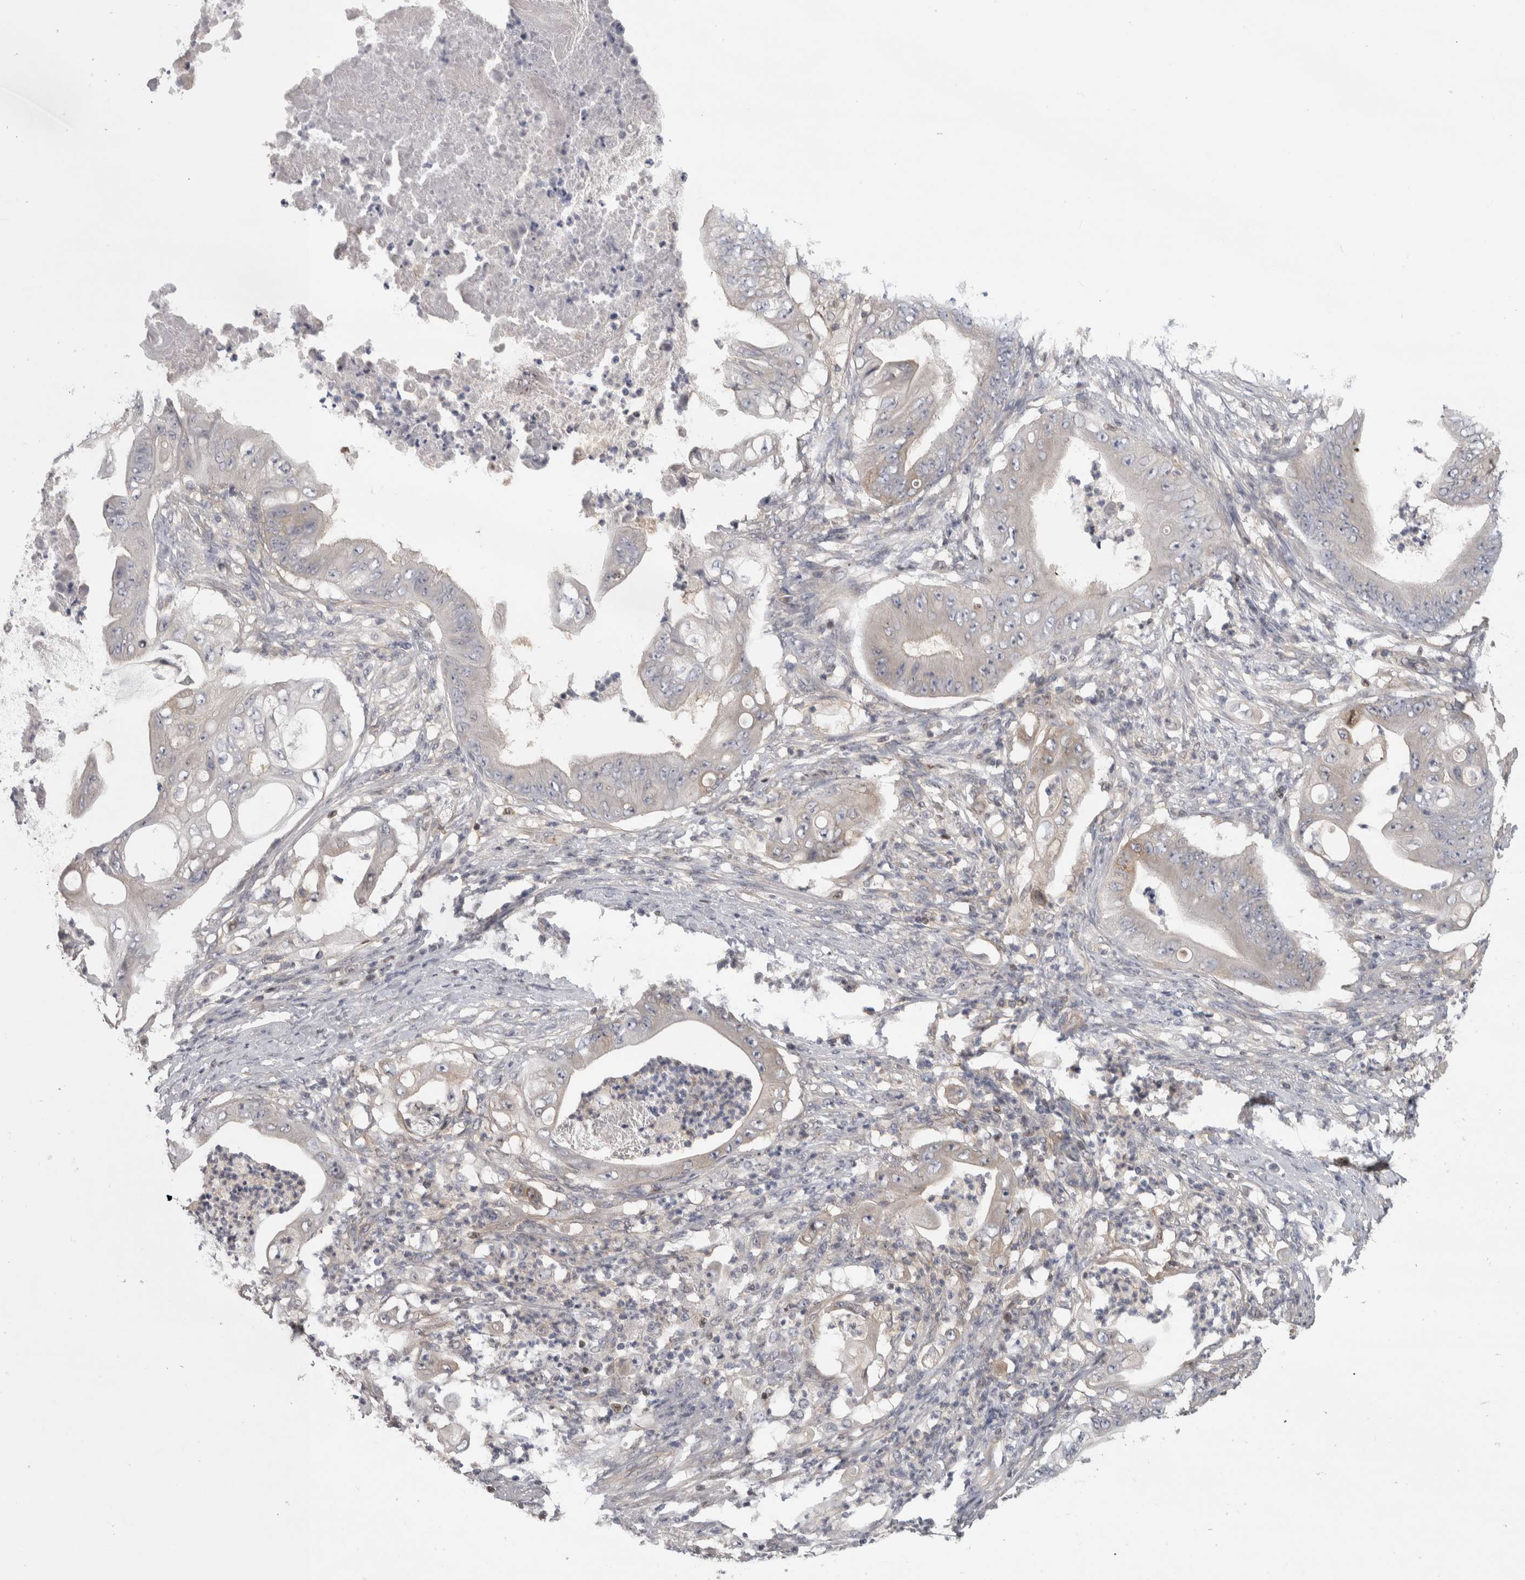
{"staining": {"intensity": "negative", "quantity": "none", "location": "none"}, "tissue": "stomach cancer", "cell_type": "Tumor cells", "image_type": "cancer", "snomed": [{"axis": "morphology", "description": "Adenocarcinoma, NOS"}, {"axis": "topography", "description": "Stomach"}], "caption": "The image exhibits no staining of tumor cells in adenocarcinoma (stomach).", "gene": "NFKB2", "patient": {"sex": "female", "age": 73}}